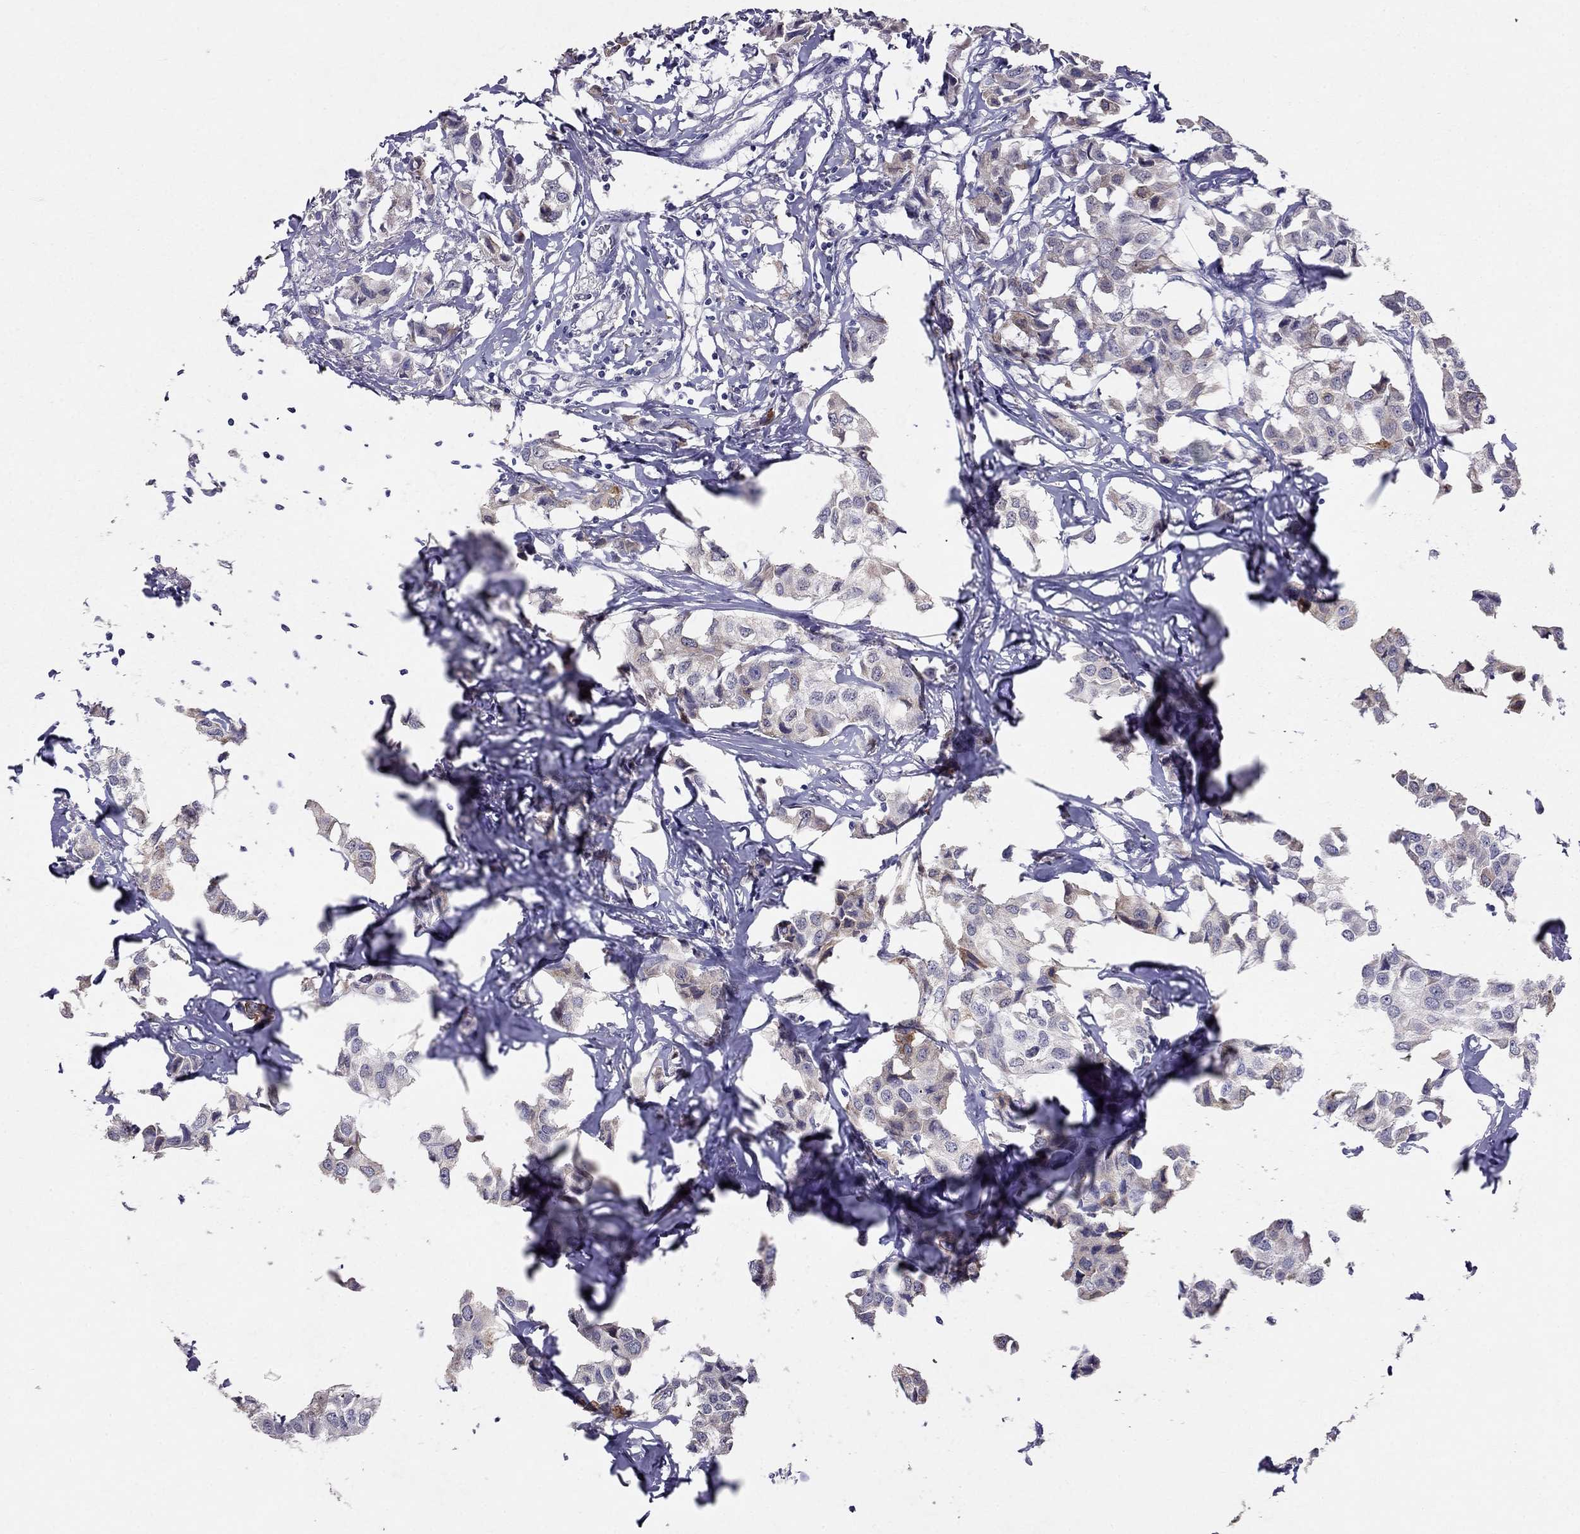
{"staining": {"intensity": "moderate", "quantity": "25%-75%", "location": "cytoplasmic/membranous"}, "tissue": "breast cancer", "cell_type": "Tumor cells", "image_type": "cancer", "snomed": [{"axis": "morphology", "description": "Duct carcinoma"}, {"axis": "topography", "description": "Breast"}], "caption": "This is a micrograph of immunohistochemistry (IHC) staining of invasive ductal carcinoma (breast), which shows moderate staining in the cytoplasmic/membranous of tumor cells.", "gene": "MYO3B", "patient": {"sex": "female", "age": 80}}